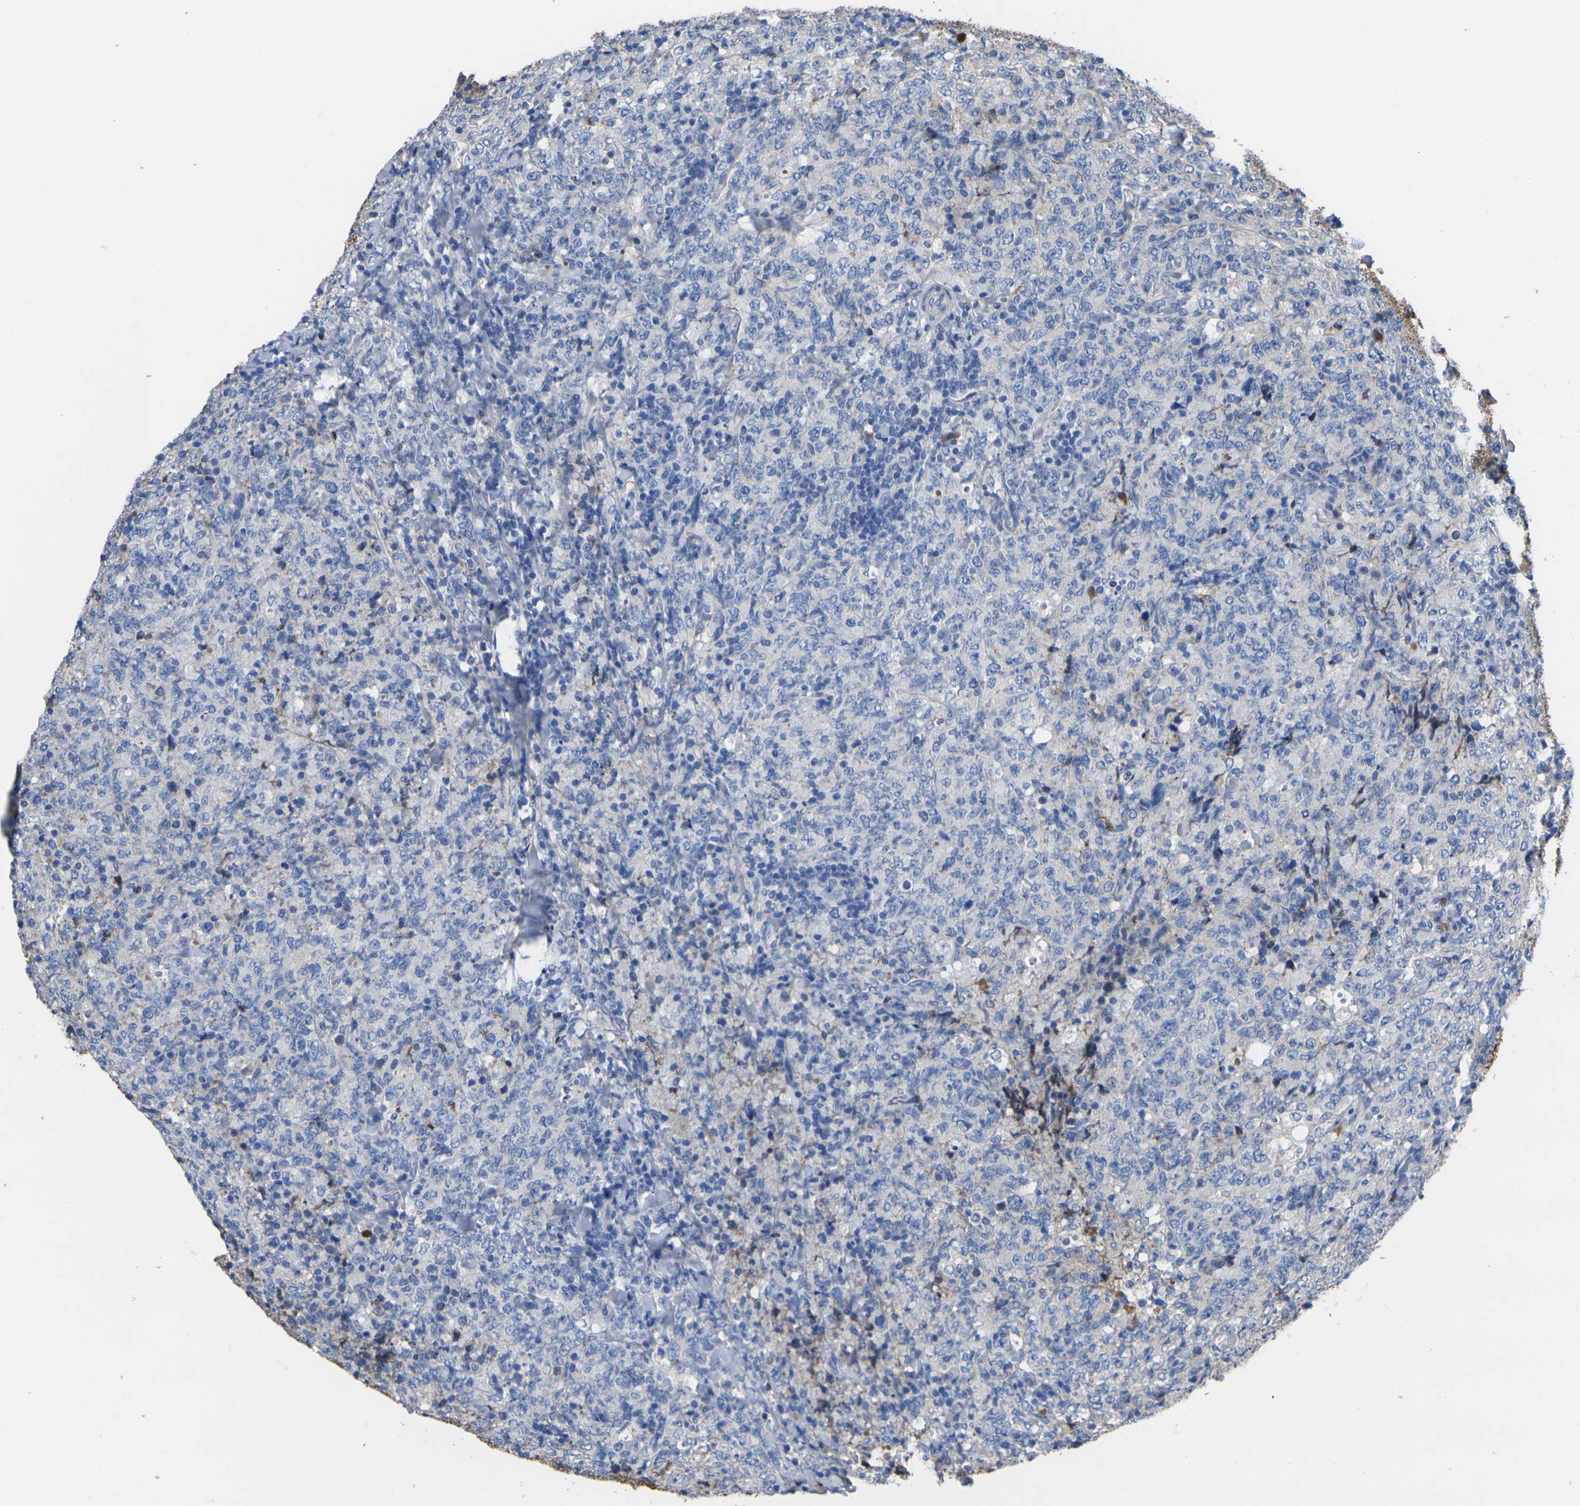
{"staining": {"intensity": "weak", "quantity": "<25%", "location": "cytoplasmic/membranous"}, "tissue": "lymphoma", "cell_type": "Tumor cells", "image_type": "cancer", "snomed": [{"axis": "morphology", "description": "Malignant lymphoma, non-Hodgkin's type, High grade"}, {"axis": "topography", "description": "Tonsil"}], "caption": "High magnification brightfield microscopy of malignant lymphoma, non-Hodgkin's type (high-grade) stained with DAB (brown) and counterstained with hematoxylin (blue): tumor cells show no significant staining.", "gene": "GREM2", "patient": {"sex": "female", "age": 36}}